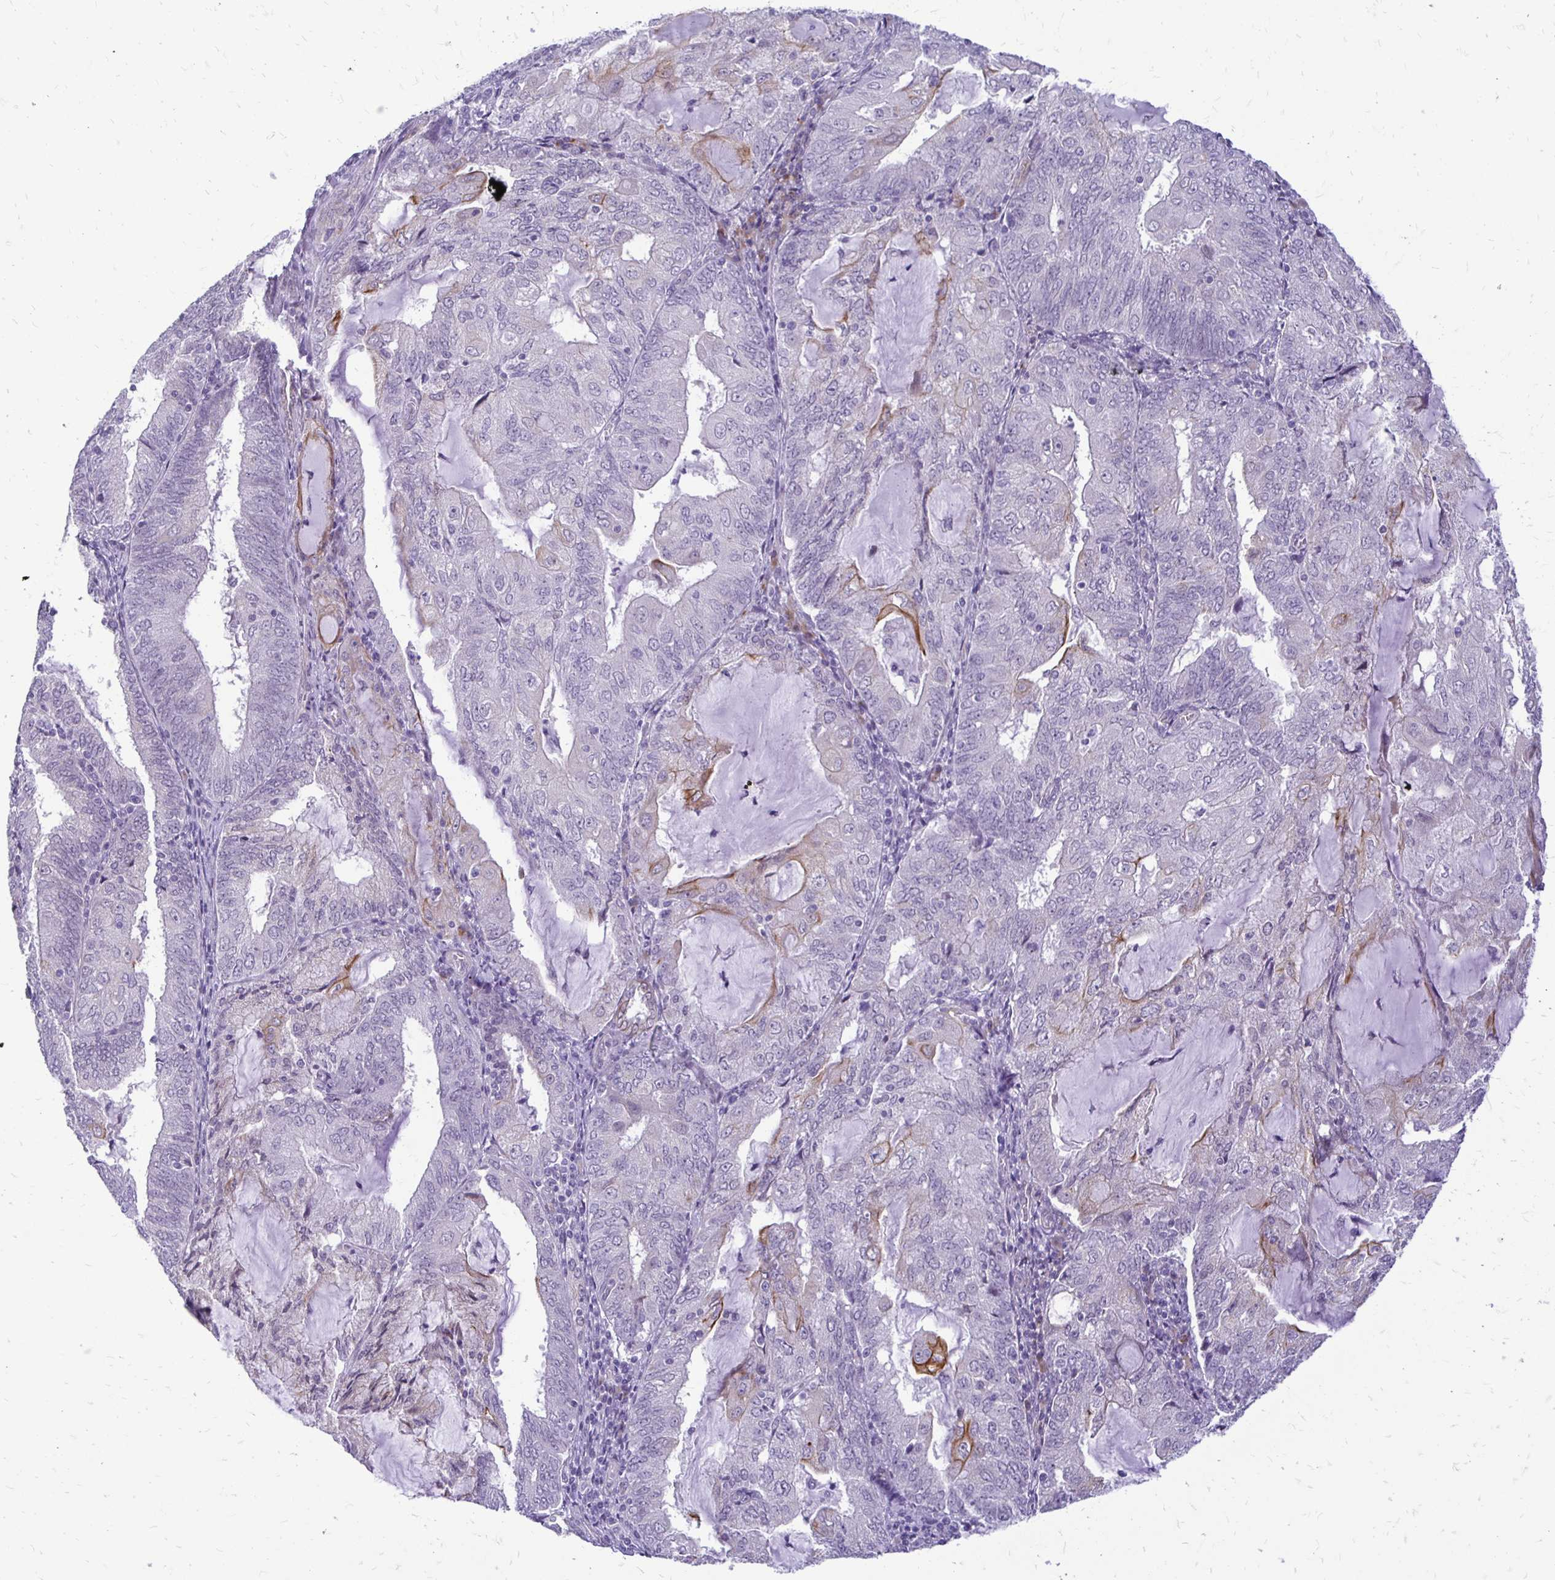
{"staining": {"intensity": "negative", "quantity": "none", "location": "none"}, "tissue": "endometrial cancer", "cell_type": "Tumor cells", "image_type": "cancer", "snomed": [{"axis": "morphology", "description": "Adenocarcinoma, NOS"}, {"axis": "topography", "description": "Endometrium"}], "caption": "An immunohistochemistry (IHC) photomicrograph of endometrial adenocarcinoma is shown. There is no staining in tumor cells of endometrial adenocarcinoma.", "gene": "EPYC", "patient": {"sex": "female", "age": 81}}